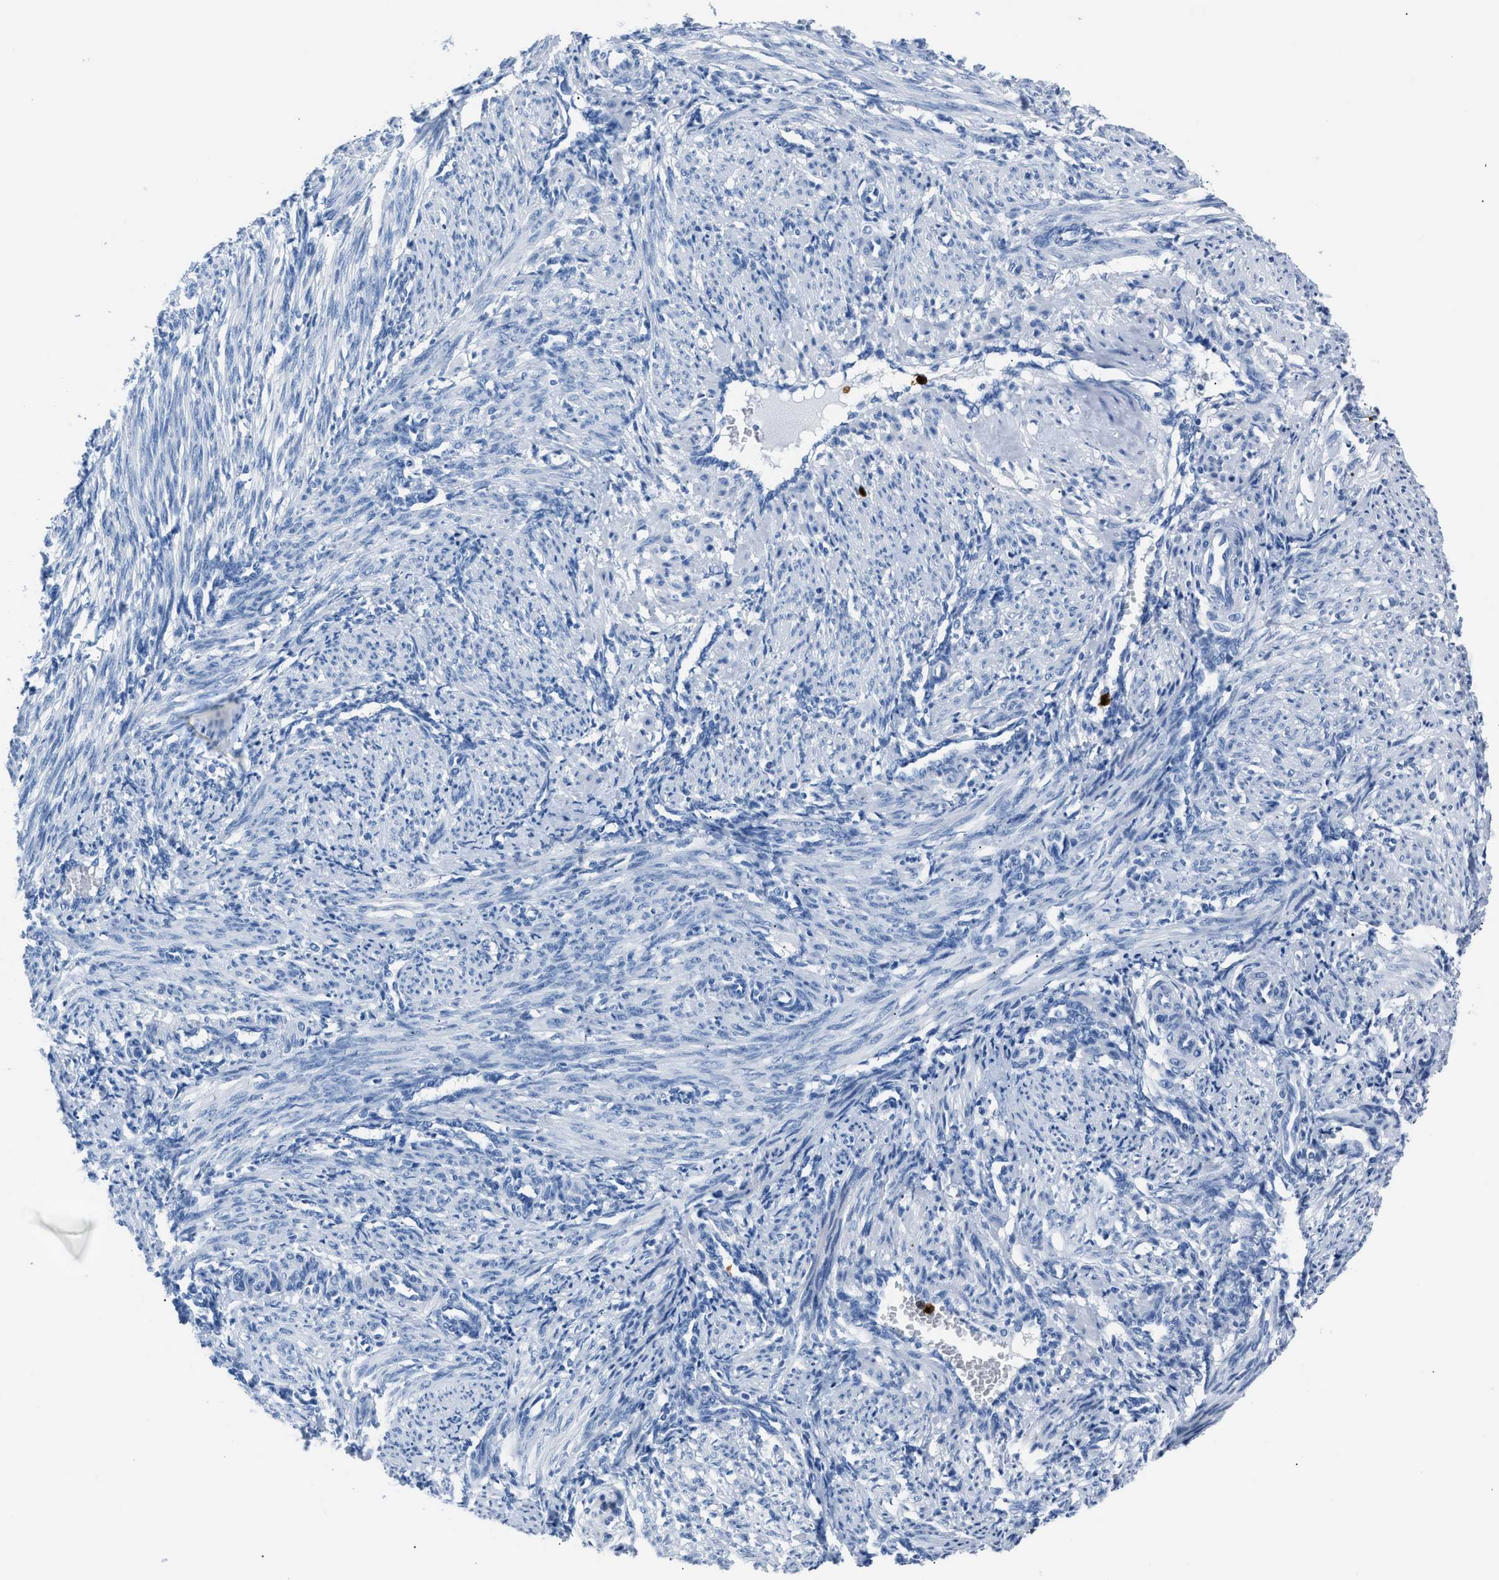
{"staining": {"intensity": "negative", "quantity": "none", "location": "none"}, "tissue": "smooth muscle", "cell_type": "Smooth muscle cells", "image_type": "normal", "snomed": [{"axis": "morphology", "description": "Normal tissue, NOS"}, {"axis": "topography", "description": "Endometrium"}], "caption": "Image shows no significant protein expression in smooth muscle cells of benign smooth muscle. (DAB (3,3'-diaminobenzidine) immunohistochemistry, high magnification).", "gene": "S100P", "patient": {"sex": "female", "age": 33}}